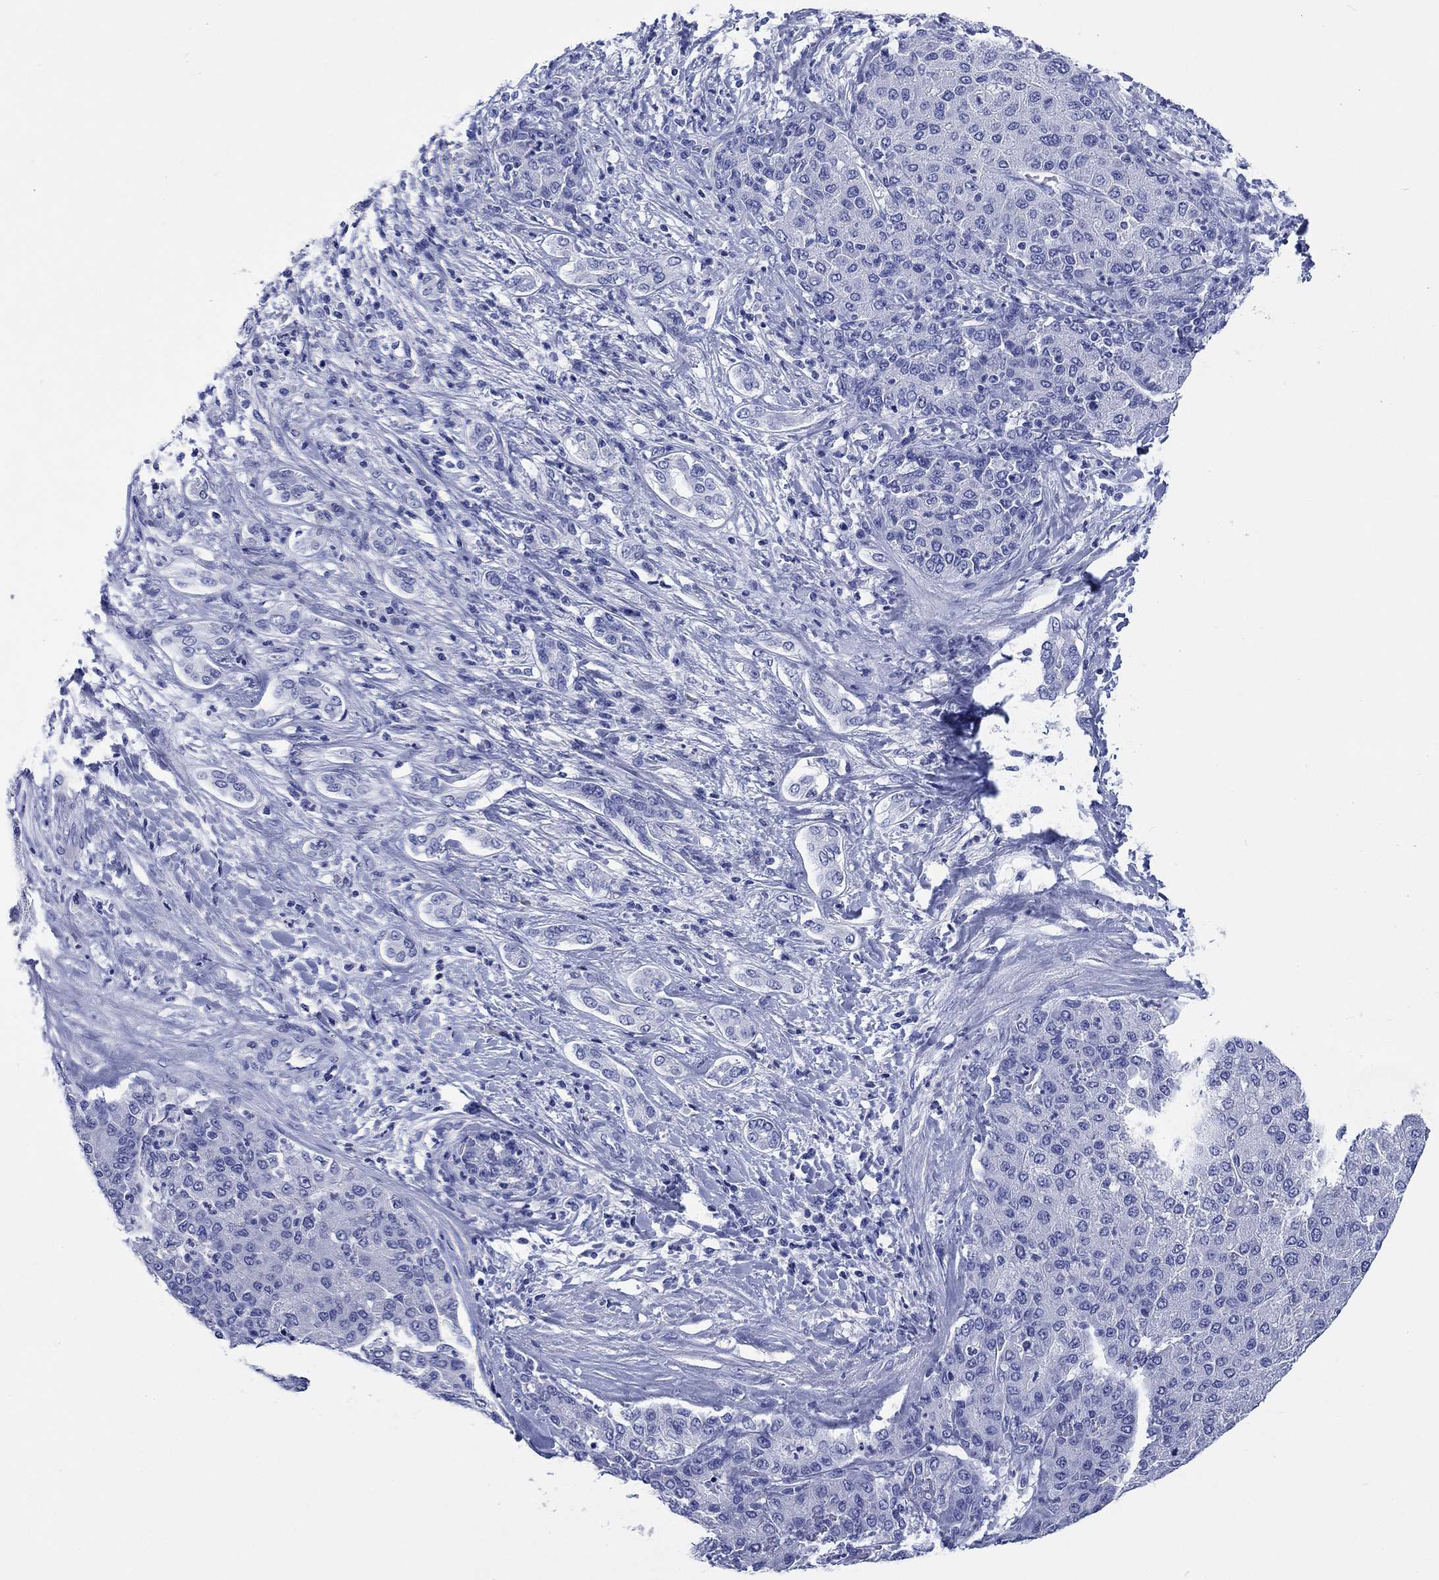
{"staining": {"intensity": "negative", "quantity": "none", "location": "none"}, "tissue": "liver cancer", "cell_type": "Tumor cells", "image_type": "cancer", "snomed": [{"axis": "morphology", "description": "Carcinoma, Hepatocellular, NOS"}, {"axis": "topography", "description": "Liver"}], "caption": "Image shows no protein positivity in tumor cells of liver hepatocellular carcinoma tissue.", "gene": "CACNG3", "patient": {"sex": "male", "age": 65}}